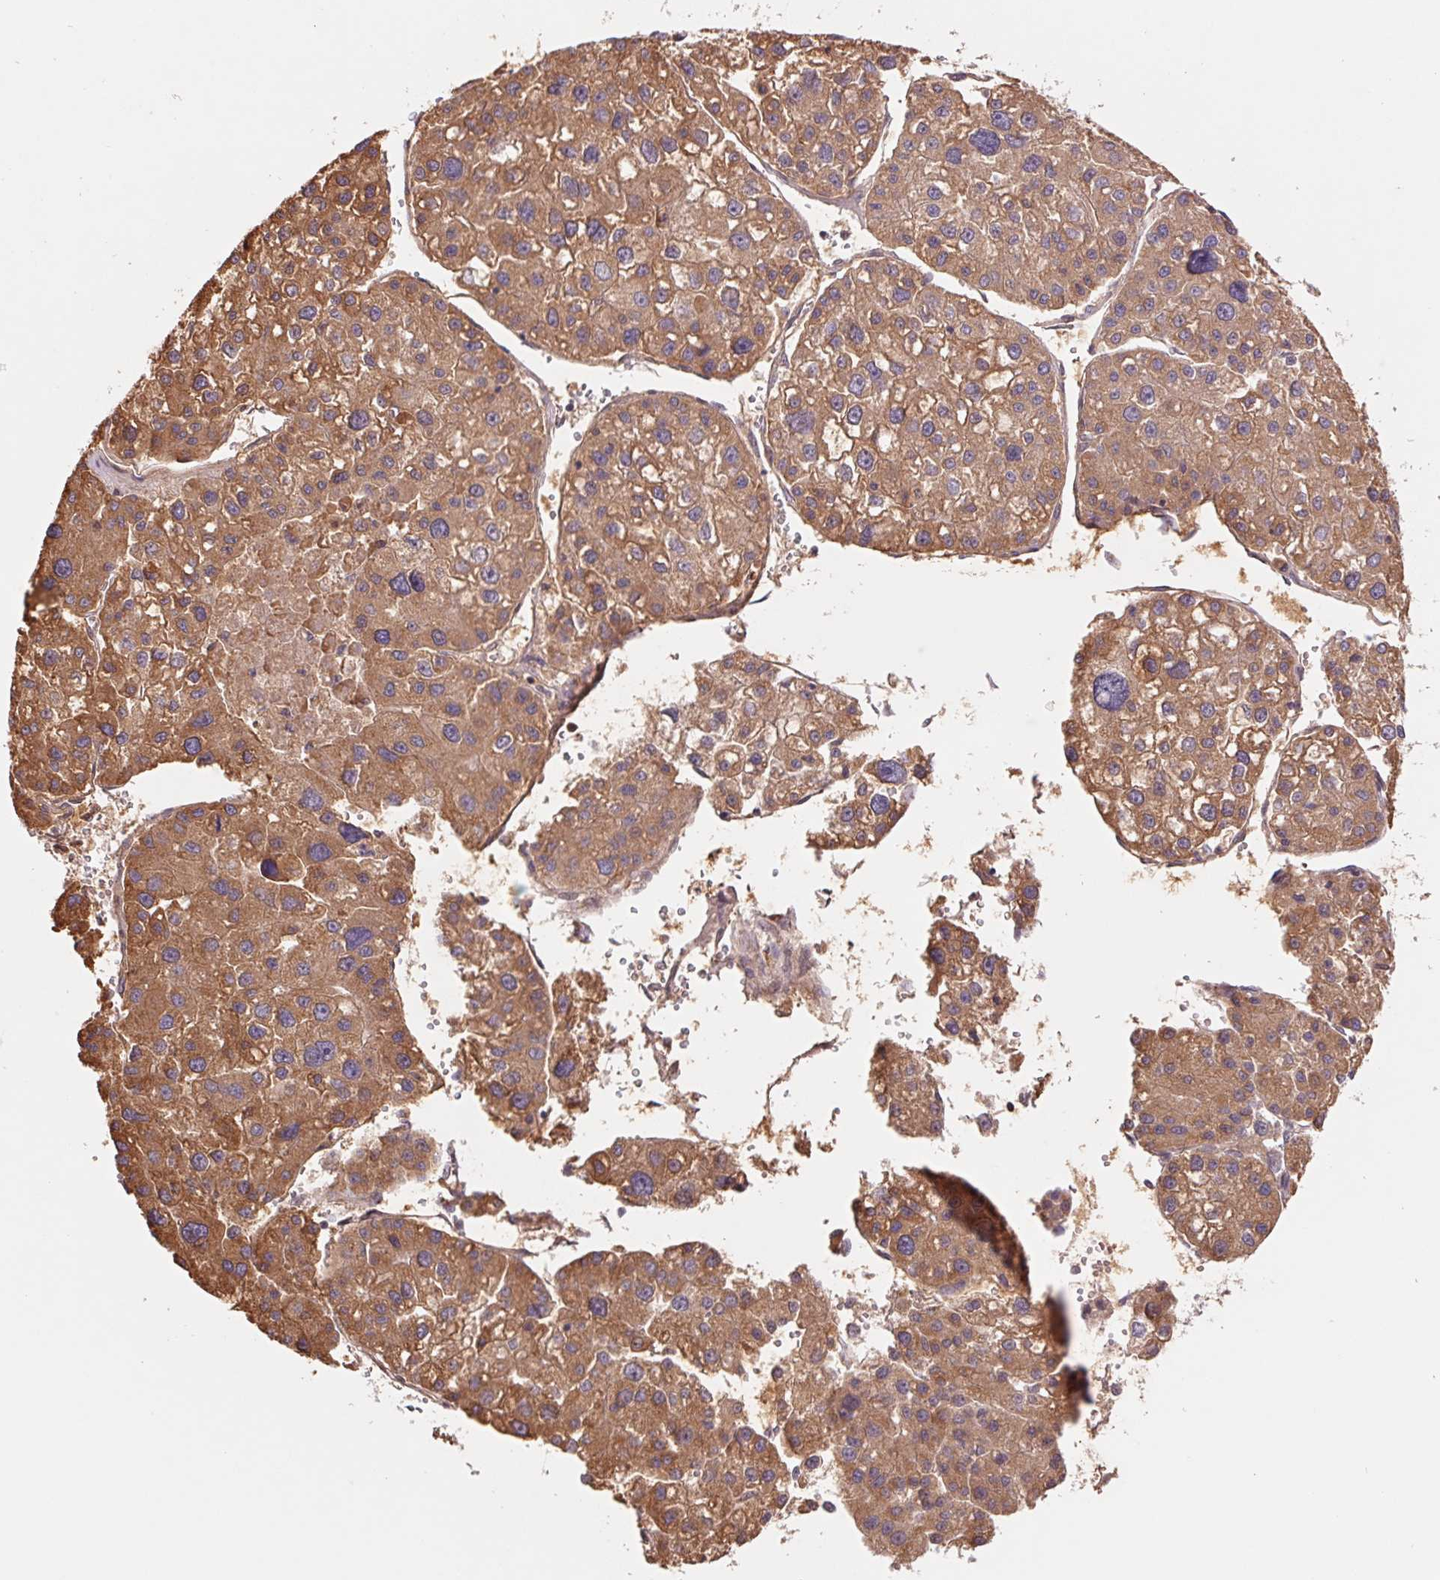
{"staining": {"intensity": "moderate", "quantity": ">75%", "location": "cytoplasmic/membranous"}, "tissue": "liver cancer", "cell_type": "Tumor cells", "image_type": "cancer", "snomed": [{"axis": "morphology", "description": "Carcinoma, Hepatocellular, NOS"}, {"axis": "topography", "description": "Liver"}], "caption": "High-power microscopy captured an immunohistochemistry image of liver cancer (hepatocellular carcinoma), revealing moderate cytoplasmic/membranous positivity in about >75% of tumor cells.", "gene": "RRM1", "patient": {"sex": "male", "age": 73}}